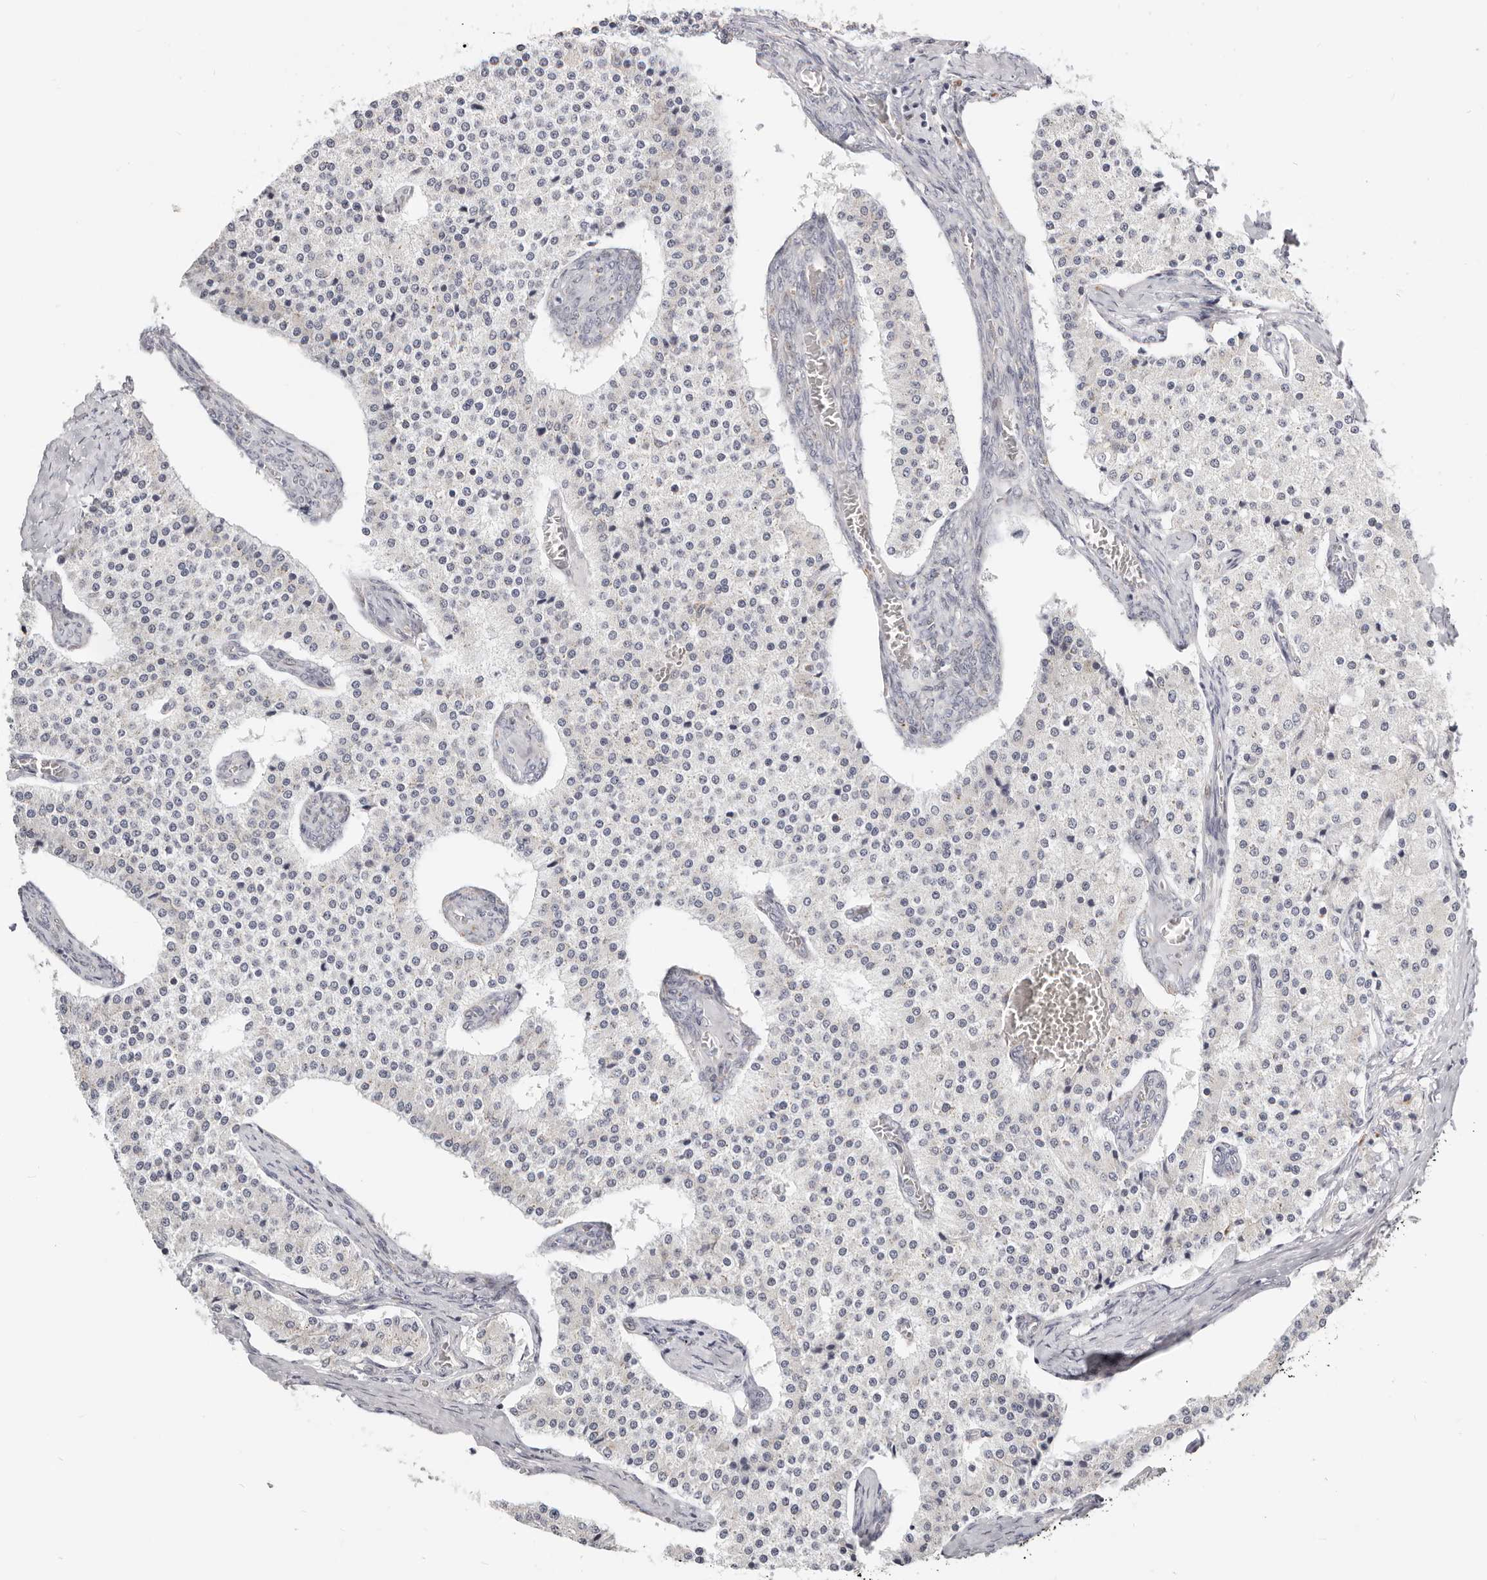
{"staining": {"intensity": "negative", "quantity": "none", "location": "none"}, "tissue": "carcinoid", "cell_type": "Tumor cells", "image_type": "cancer", "snomed": [{"axis": "morphology", "description": "Carcinoid, malignant, NOS"}, {"axis": "topography", "description": "Colon"}], "caption": "This is a histopathology image of immunohistochemistry (IHC) staining of malignant carcinoid, which shows no staining in tumor cells.", "gene": "IL32", "patient": {"sex": "female", "age": 52}}